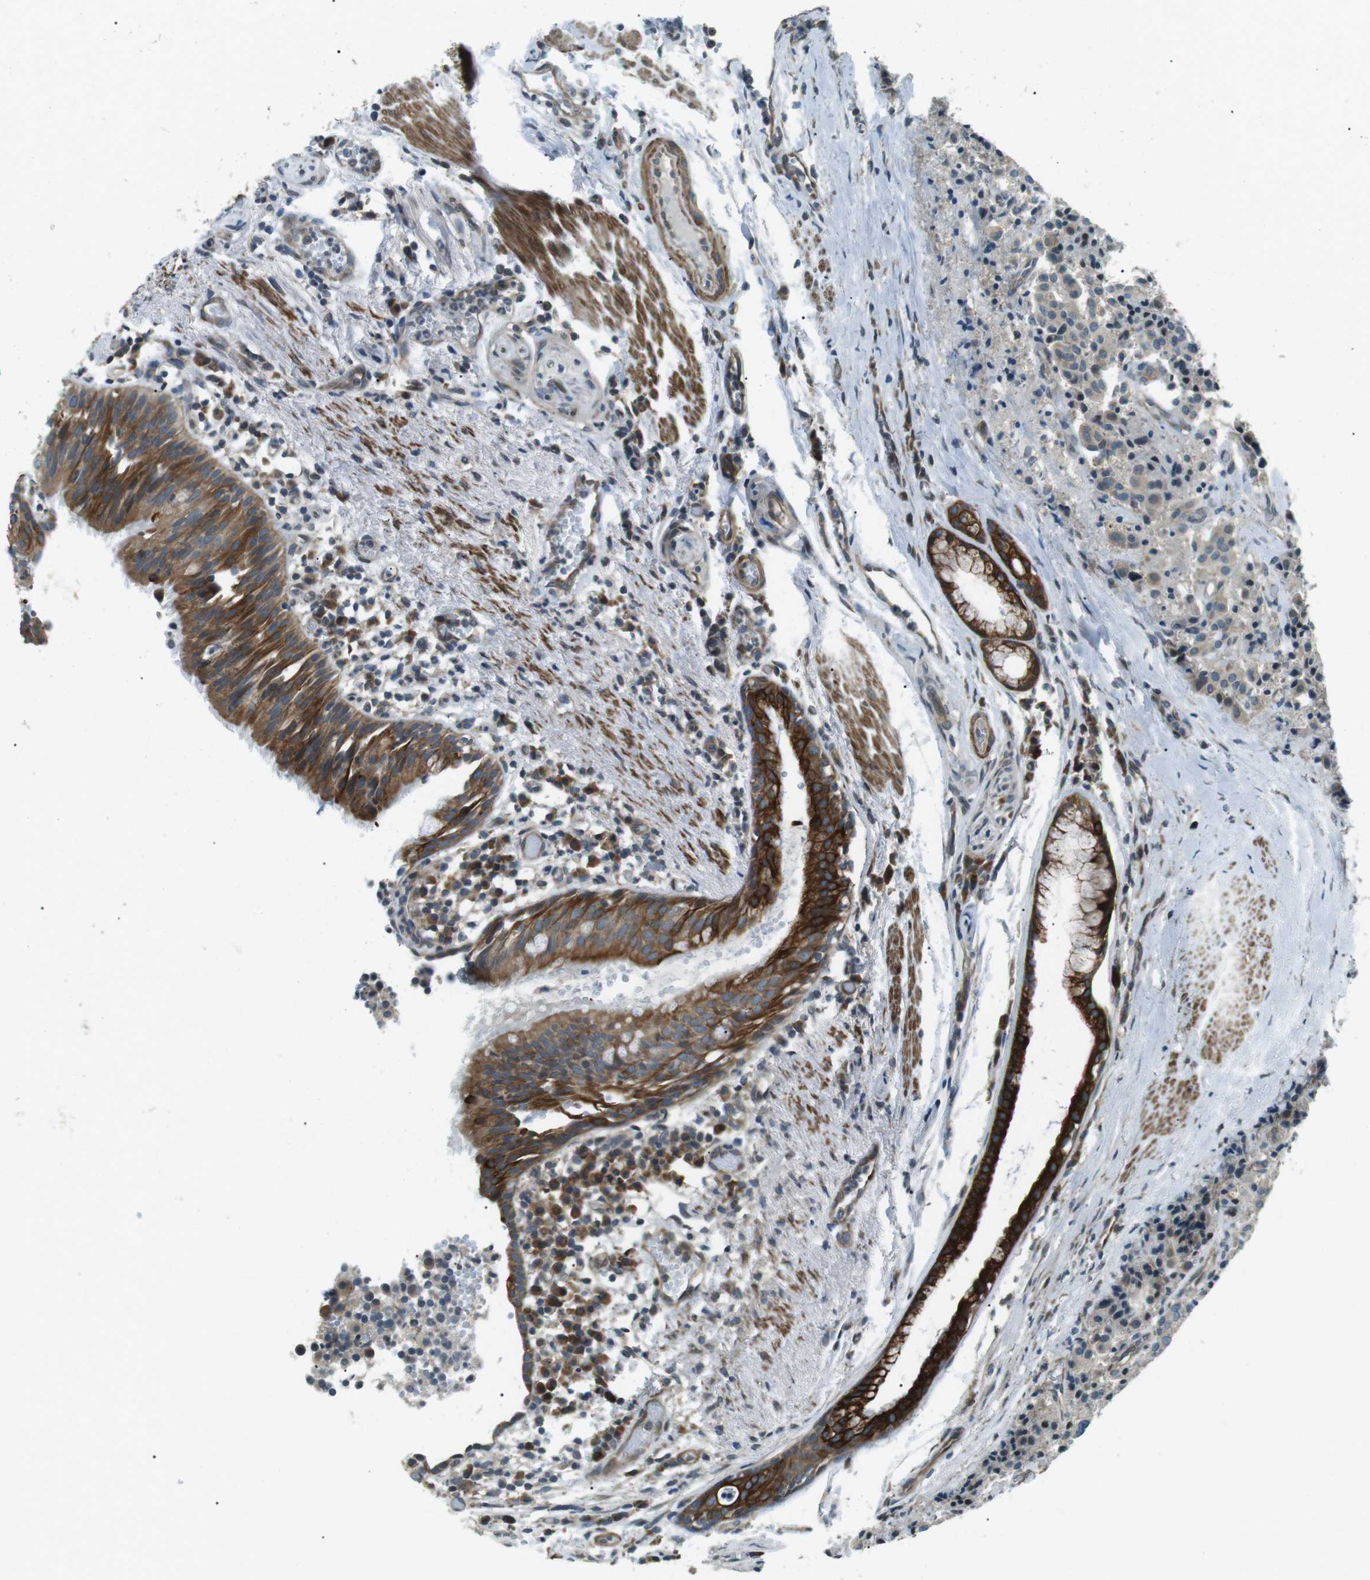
{"staining": {"intensity": "weak", "quantity": "<25%", "location": "cytoplasmic/membranous"}, "tissue": "carcinoid", "cell_type": "Tumor cells", "image_type": "cancer", "snomed": [{"axis": "morphology", "description": "Carcinoid, malignant, NOS"}, {"axis": "topography", "description": "Lung"}], "caption": "Carcinoid (malignant) was stained to show a protein in brown. There is no significant expression in tumor cells.", "gene": "TMEM74", "patient": {"sex": "male", "age": 30}}